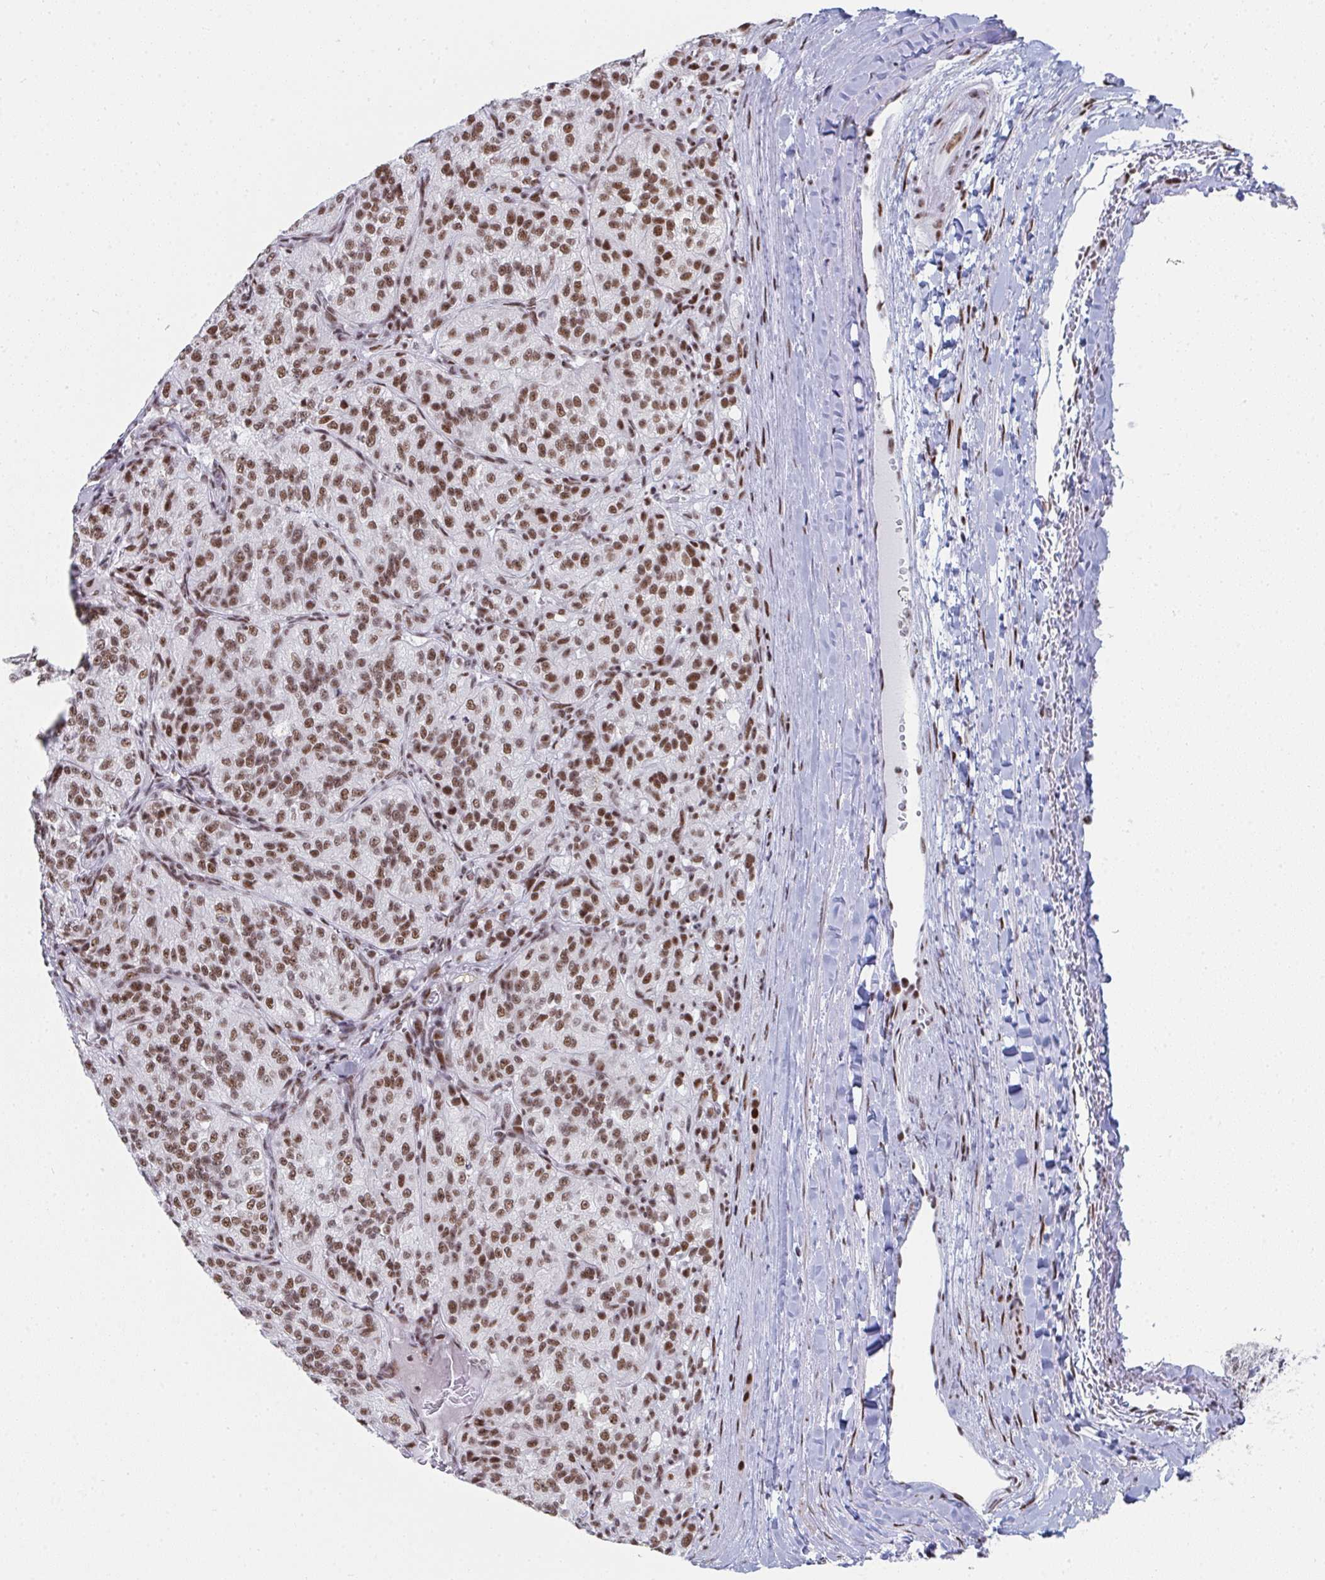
{"staining": {"intensity": "moderate", "quantity": ">75%", "location": "nuclear"}, "tissue": "renal cancer", "cell_type": "Tumor cells", "image_type": "cancer", "snomed": [{"axis": "morphology", "description": "Adenocarcinoma, NOS"}, {"axis": "topography", "description": "Kidney"}], "caption": "Immunohistochemical staining of human renal cancer demonstrates moderate nuclear protein positivity in about >75% of tumor cells.", "gene": "SNRNP70", "patient": {"sex": "female", "age": 63}}